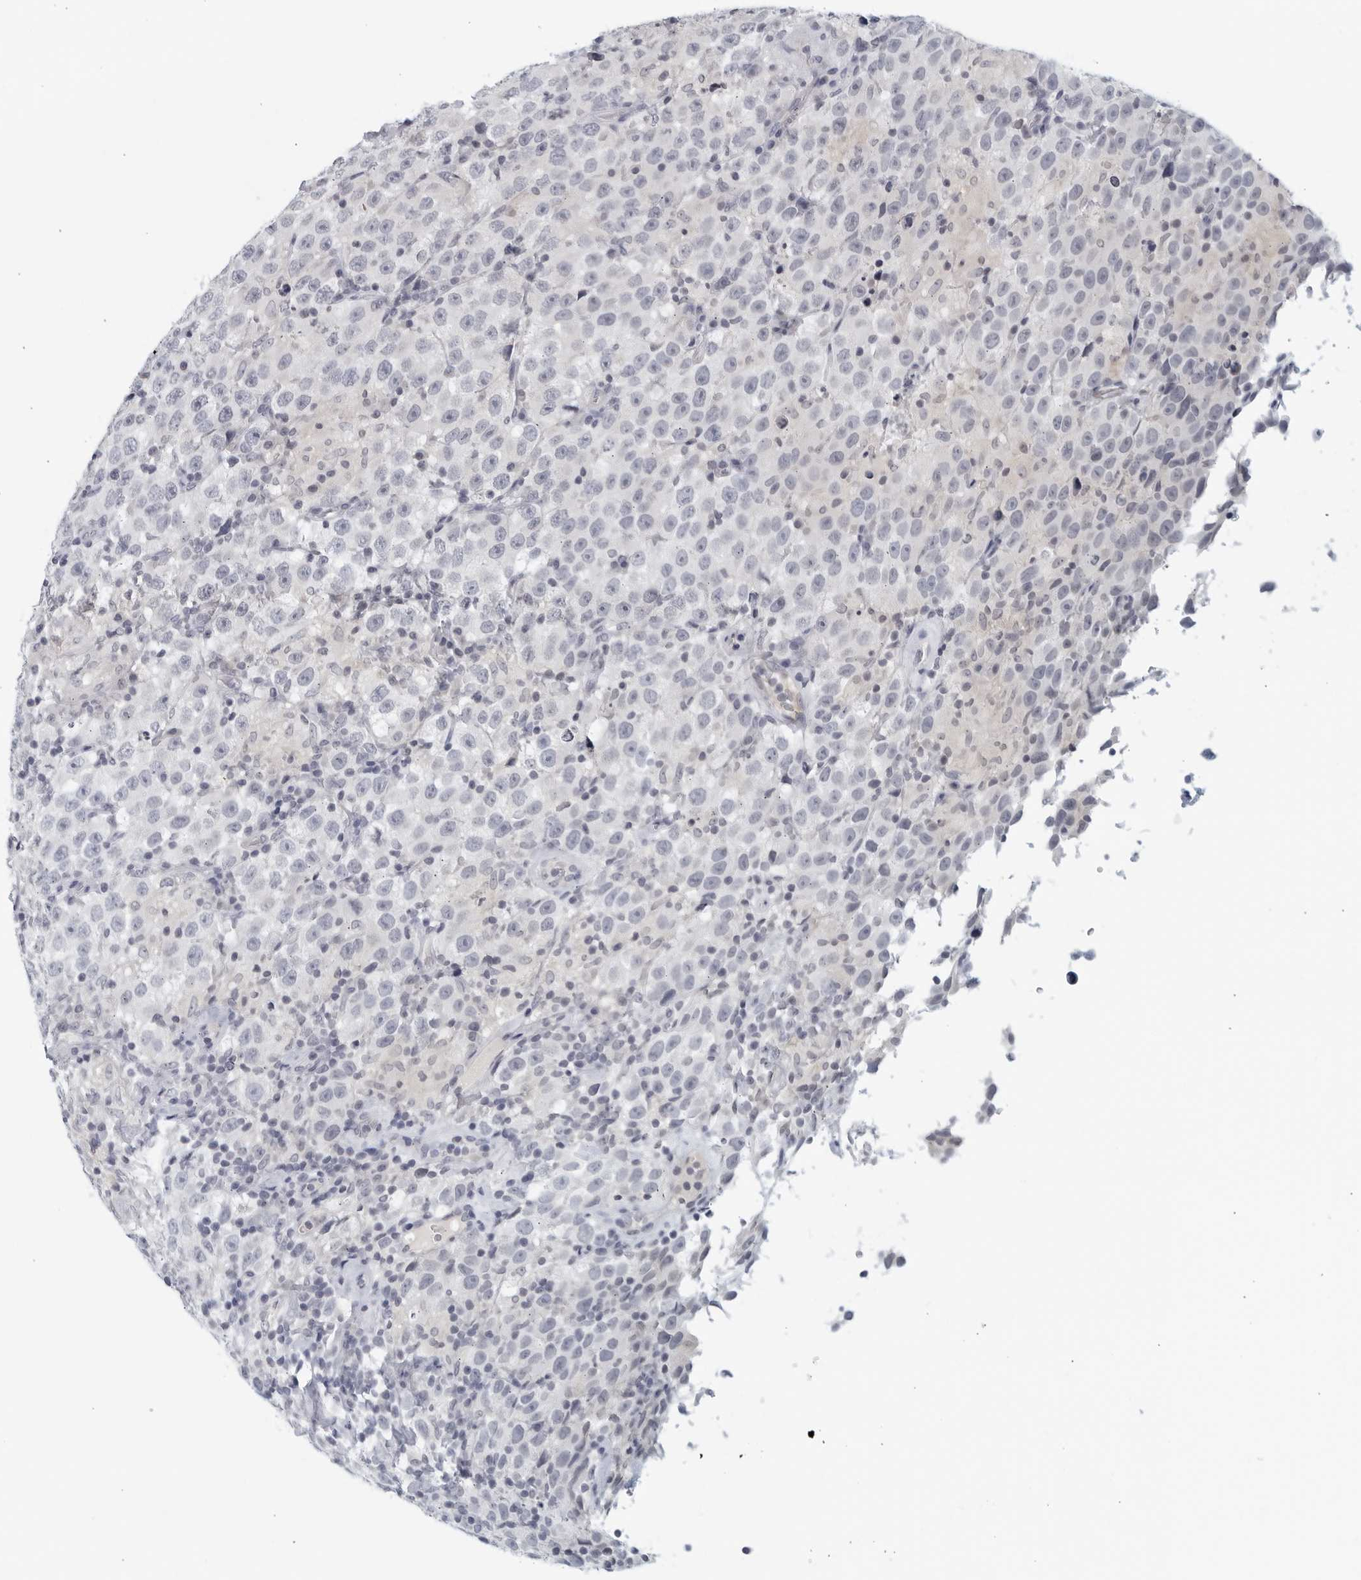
{"staining": {"intensity": "negative", "quantity": "none", "location": "none"}, "tissue": "testis cancer", "cell_type": "Tumor cells", "image_type": "cancer", "snomed": [{"axis": "morphology", "description": "Seminoma, NOS"}, {"axis": "topography", "description": "Testis"}], "caption": "Photomicrograph shows no significant protein expression in tumor cells of testis seminoma. (Brightfield microscopy of DAB IHC at high magnification).", "gene": "MATN1", "patient": {"sex": "male", "age": 41}}